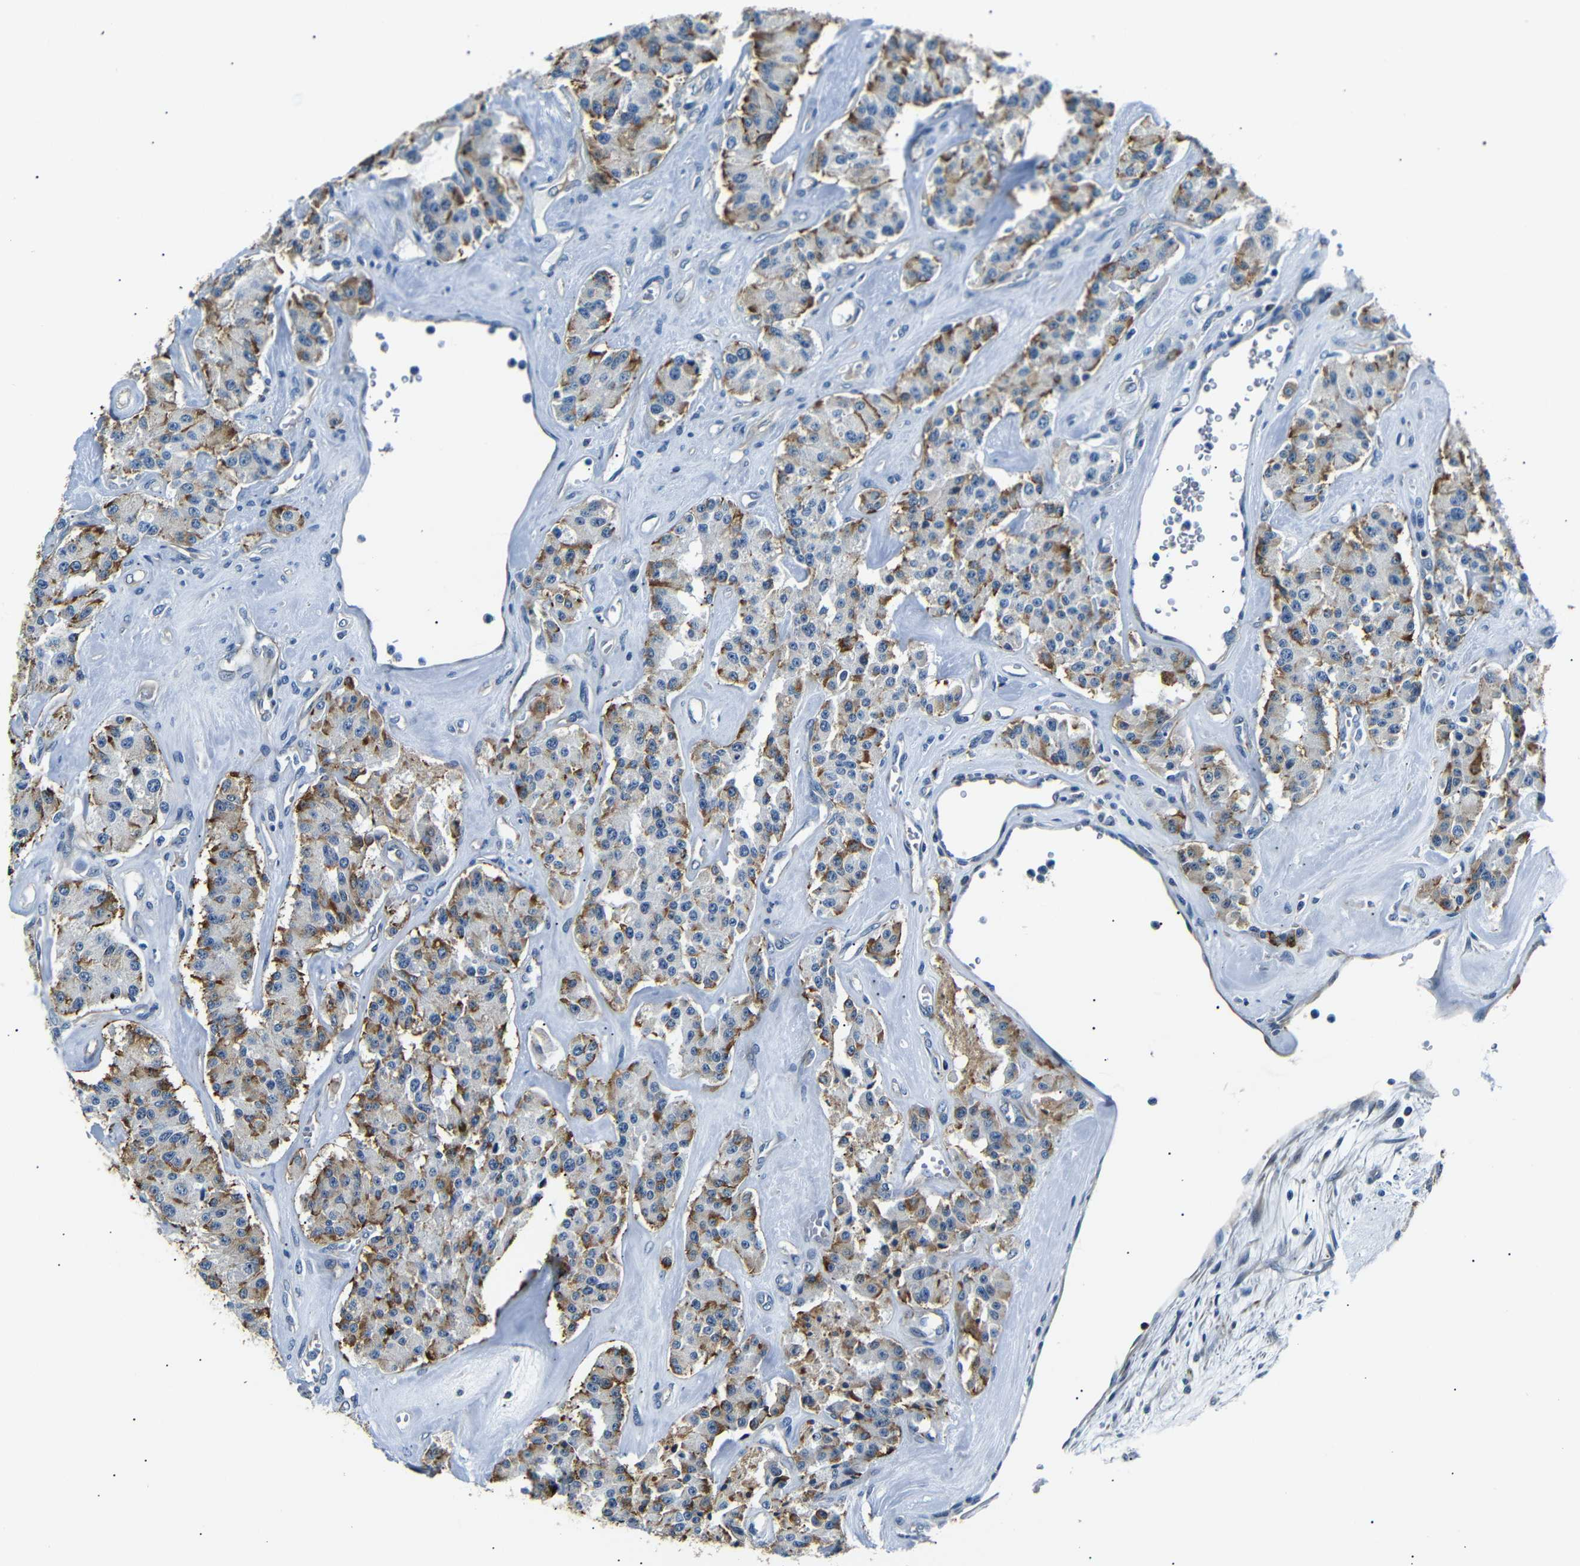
{"staining": {"intensity": "moderate", "quantity": "25%-75%", "location": "cytoplasmic/membranous"}, "tissue": "carcinoid", "cell_type": "Tumor cells", "image_type": "cancer", "snomed": [{"axis": "morphology", "description": "Carcinoid, malignant, NOS"}, {"axis": "topography", "description": "Pancreas"}], "caption": "Human carcinoid stained with a protein marker exhibits moderate staining in tumor cells.", "gene": "TAFA1", "patient": {"sex": "male", "age": 41}}